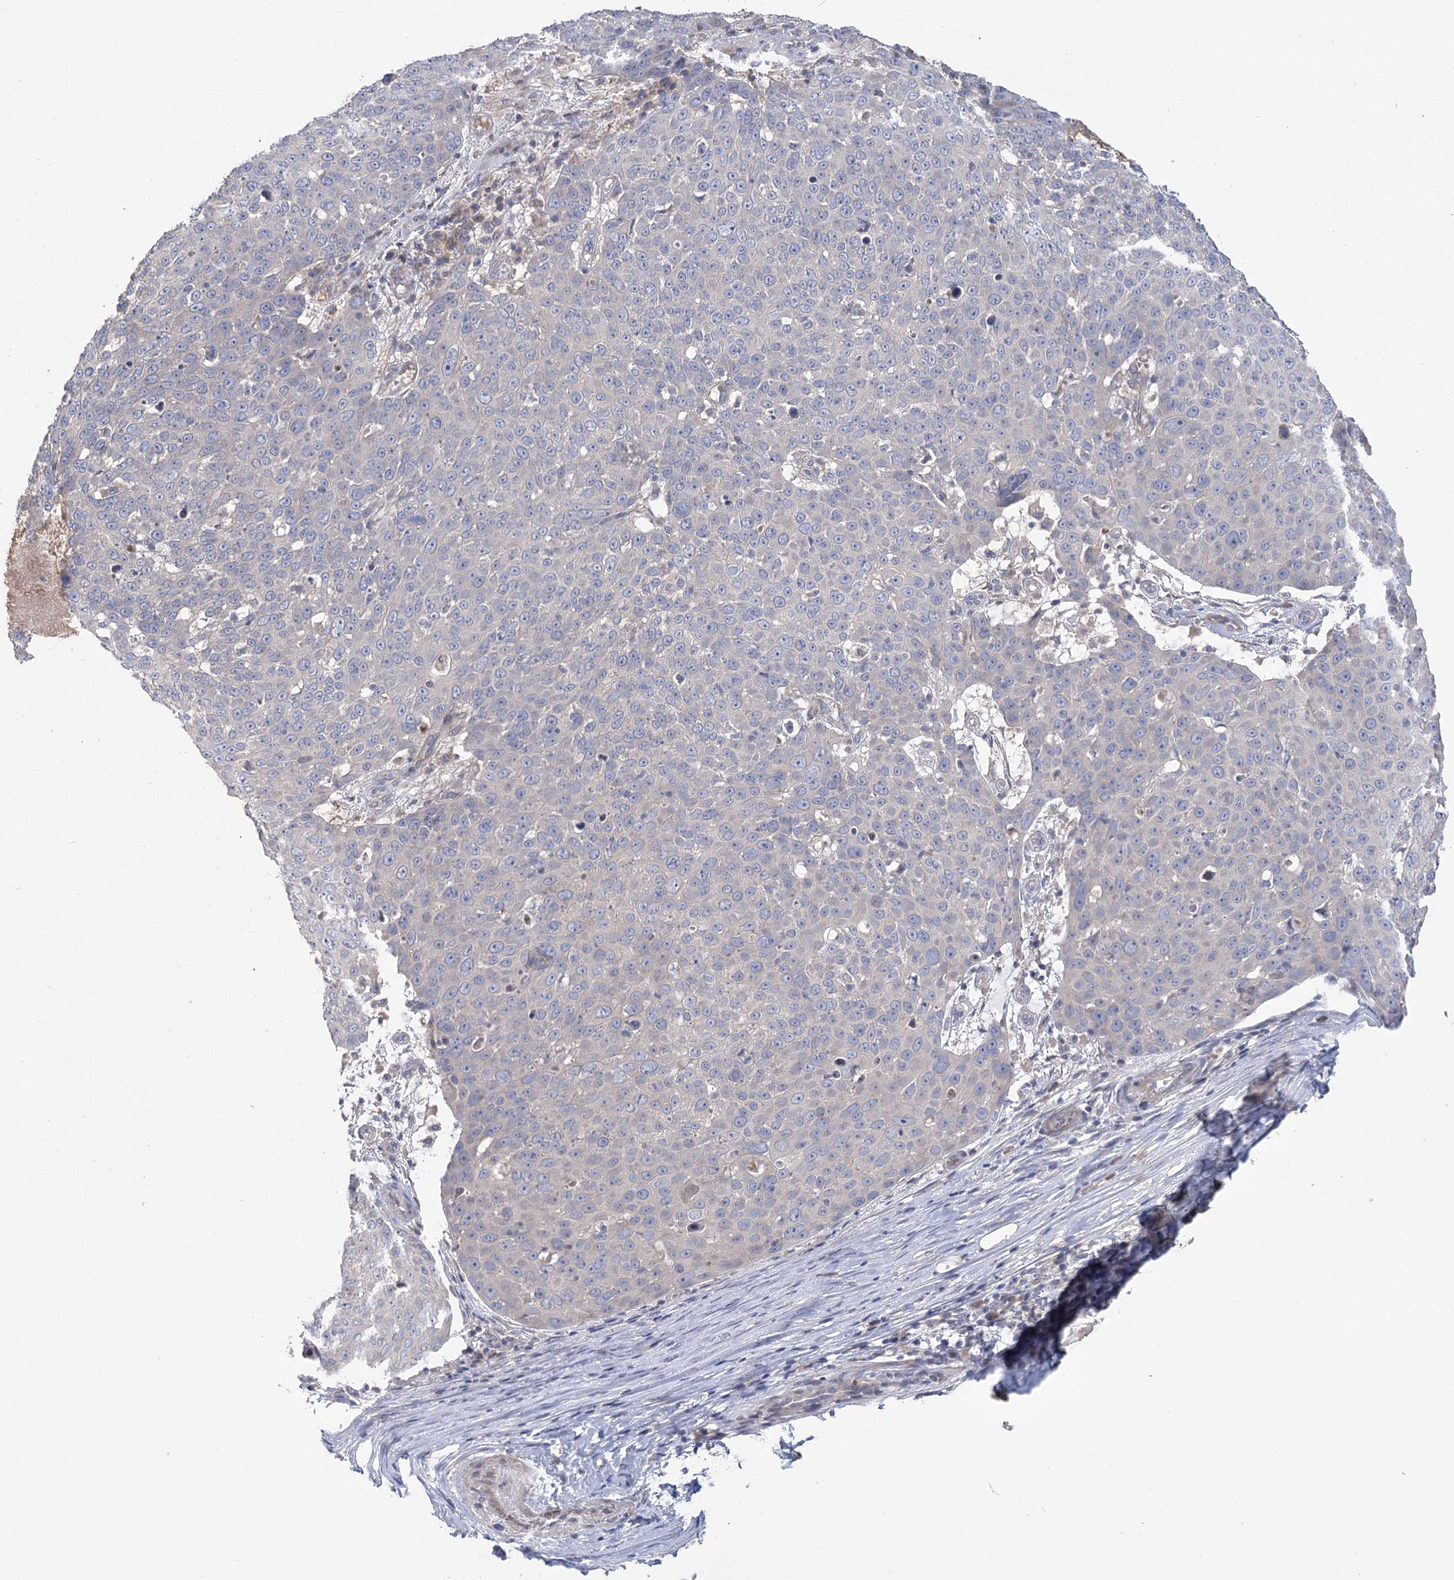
{"staining": {"intensity": "negative", "quantity": "none", "location": "none"}, "tissue": "skin cancer", "cell_type": "Tumor cells", "image_type": "cancer", "snomed": [{"axis": "morphology", "description": "Squamous cell carcinoma, NOS"}, {"axis": "topography", "description": "Skin"}], "caption": "The immunohistochemistry (IHC) photomicrograph has no significant expression in tumor cells of skin cancer tissue.", "gene": "PBLD", "patient": {"sex": "male", "age": 71}}